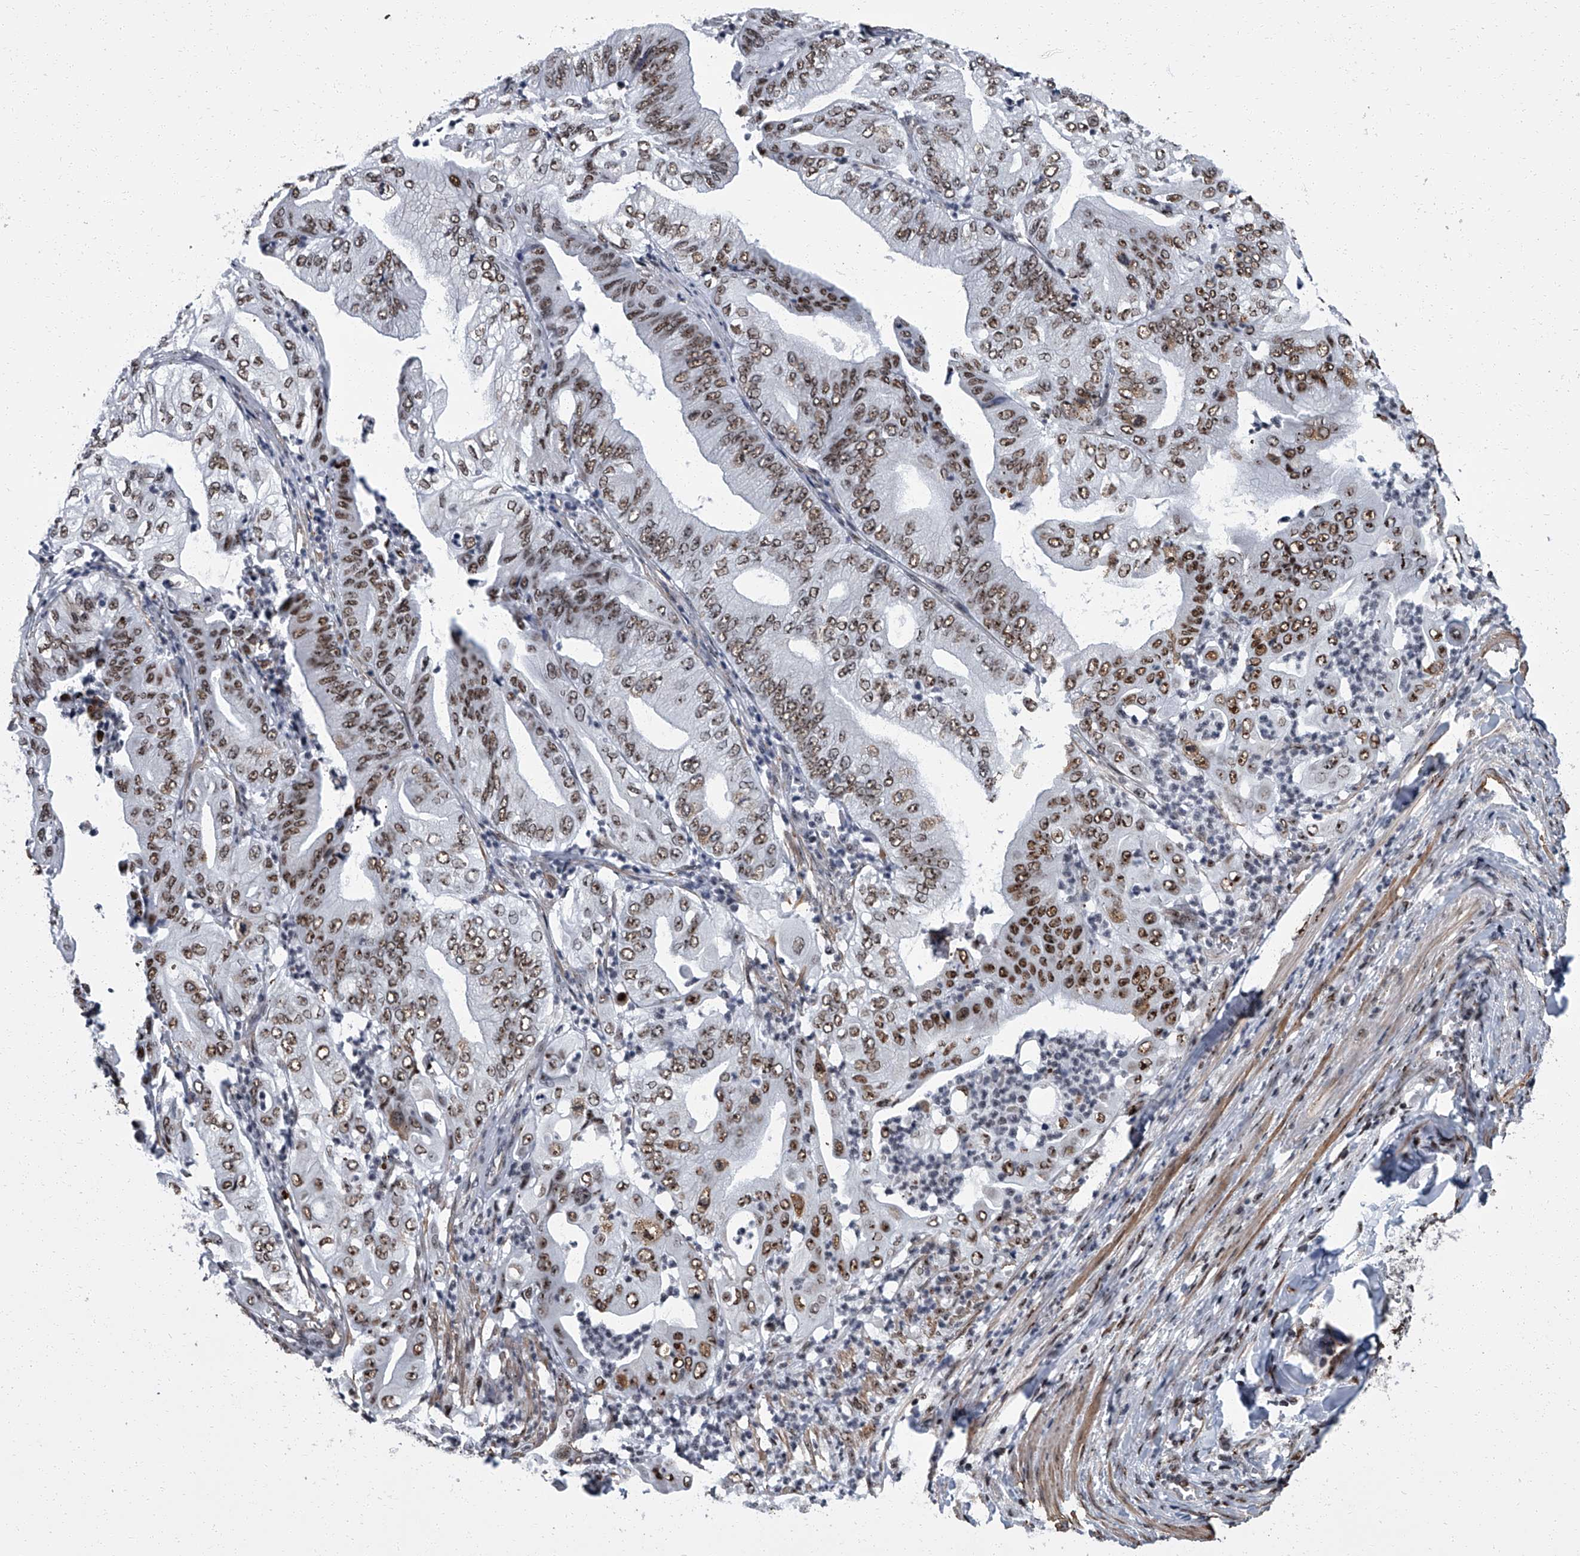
{"staining": {"intensity": "moderate", "quantity": ">75%", "location": "nuclear"}, "tissue": "pancreatic cancer", "cell_type": "Tumor cells", "image_type": "cancer", "snomed": [{"axis": "morphology", "description": "Adenocarcinoma, NOS"}, {"axis": "topography", "description": "Pancreas"}], "caption": "A histopathology image showing moderate nuclear positivity in about >75% of tumor cells in adenocarcinoma (pancreatic), as visualized by brown immunohistochemical staining.", "gene": "ZNF518B", "patient": {"sex": "female", "age": 77}}